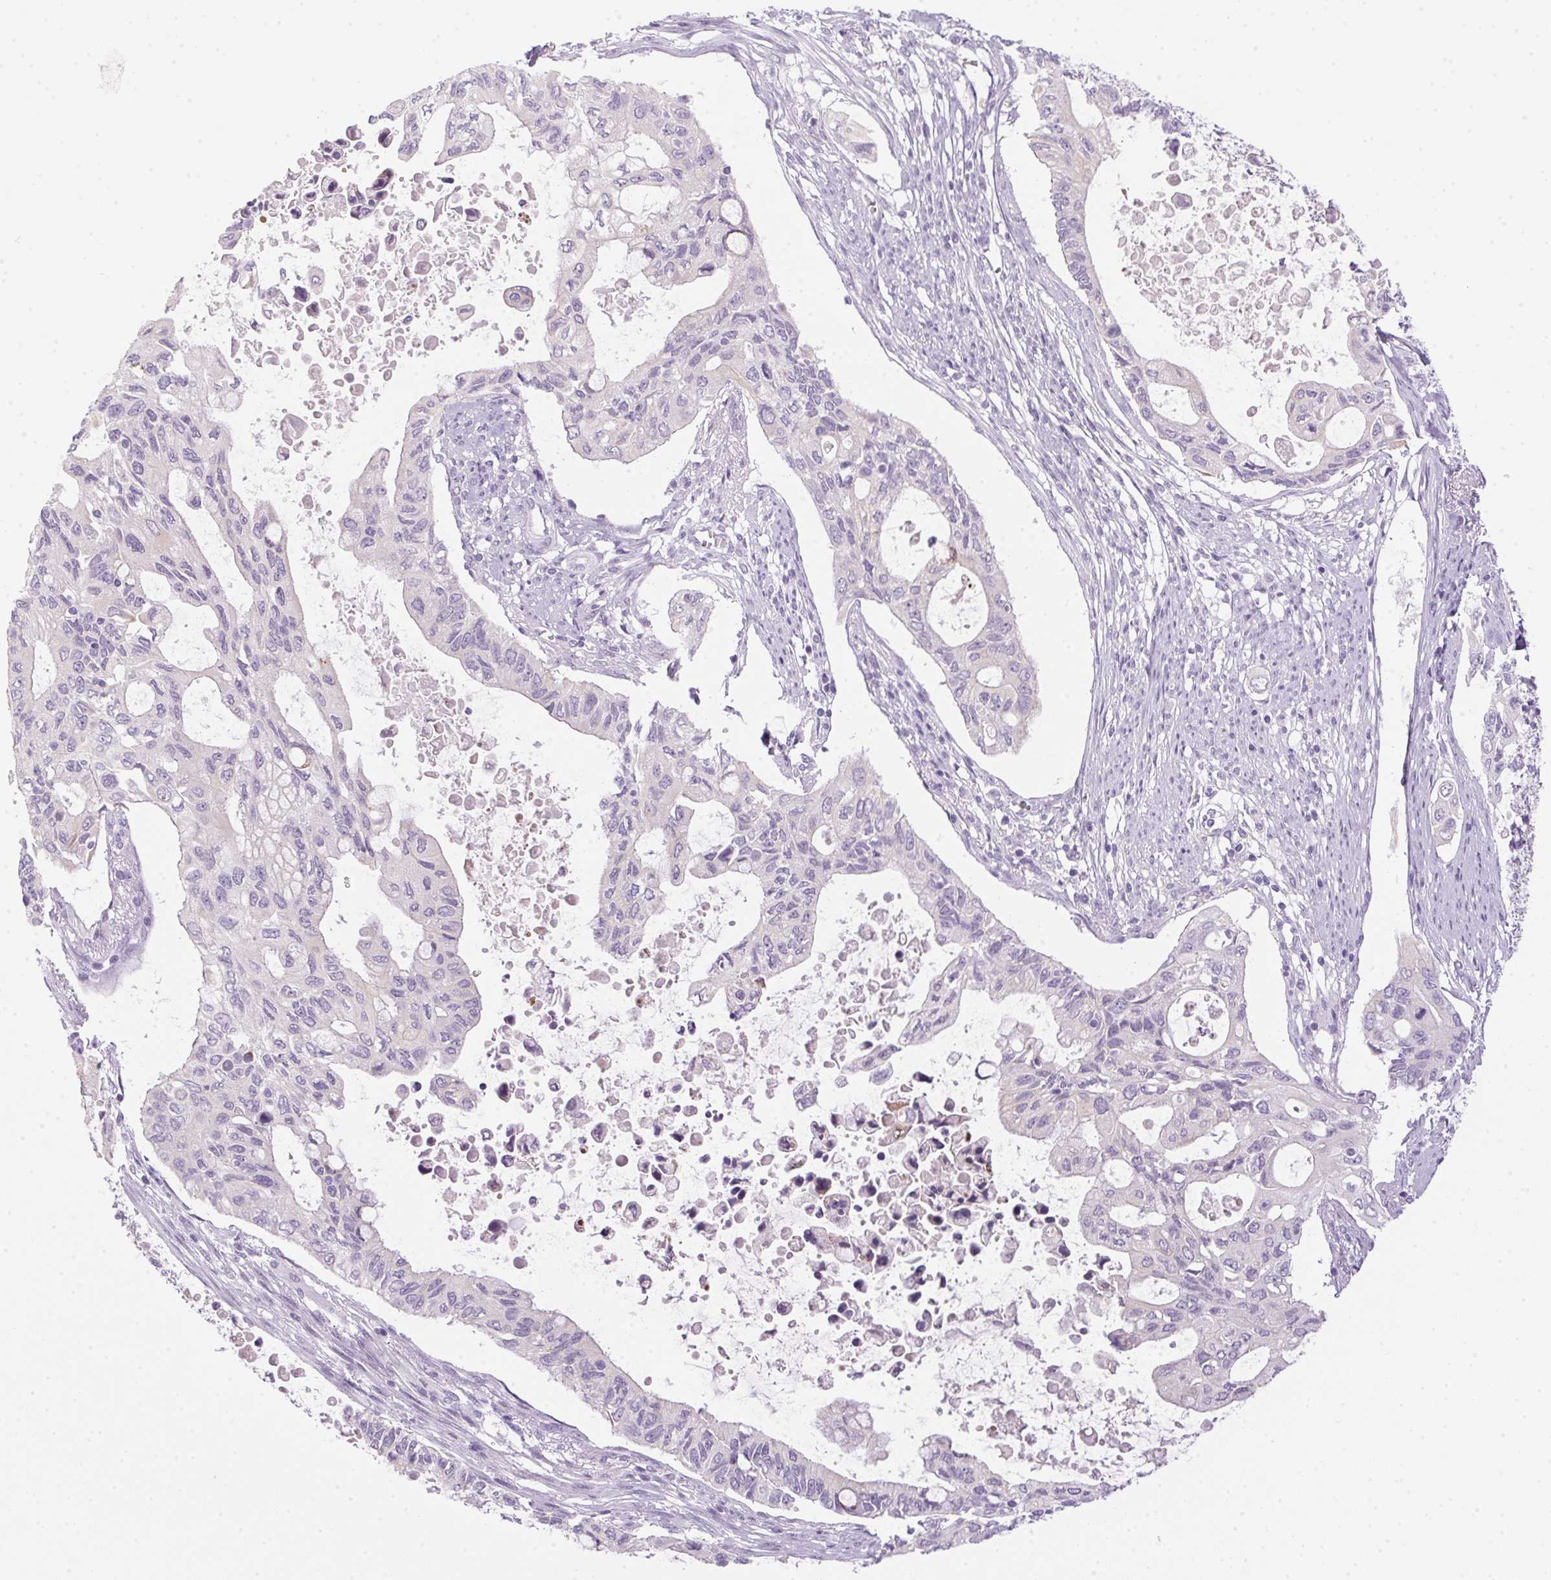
{"staining": {"intensity": "negative", "quantity": "none", "location": "none"}, "tissue": "pancreatic cancer", "cell_type": "Tumor cells", "image_type": "cancer", "snomed": [{"axis": "morphology", "description": "Adenocarcinoma, NOS"}, {"axis": "topography", "description": "Pancreas"}], "caption": "Human adenocarcinoma (pancreatic) stained for a protein using IHC reveals no expression in tumor cells.", "gene": "POPDC2", "patient": {"sex": "female", "age": 63}}